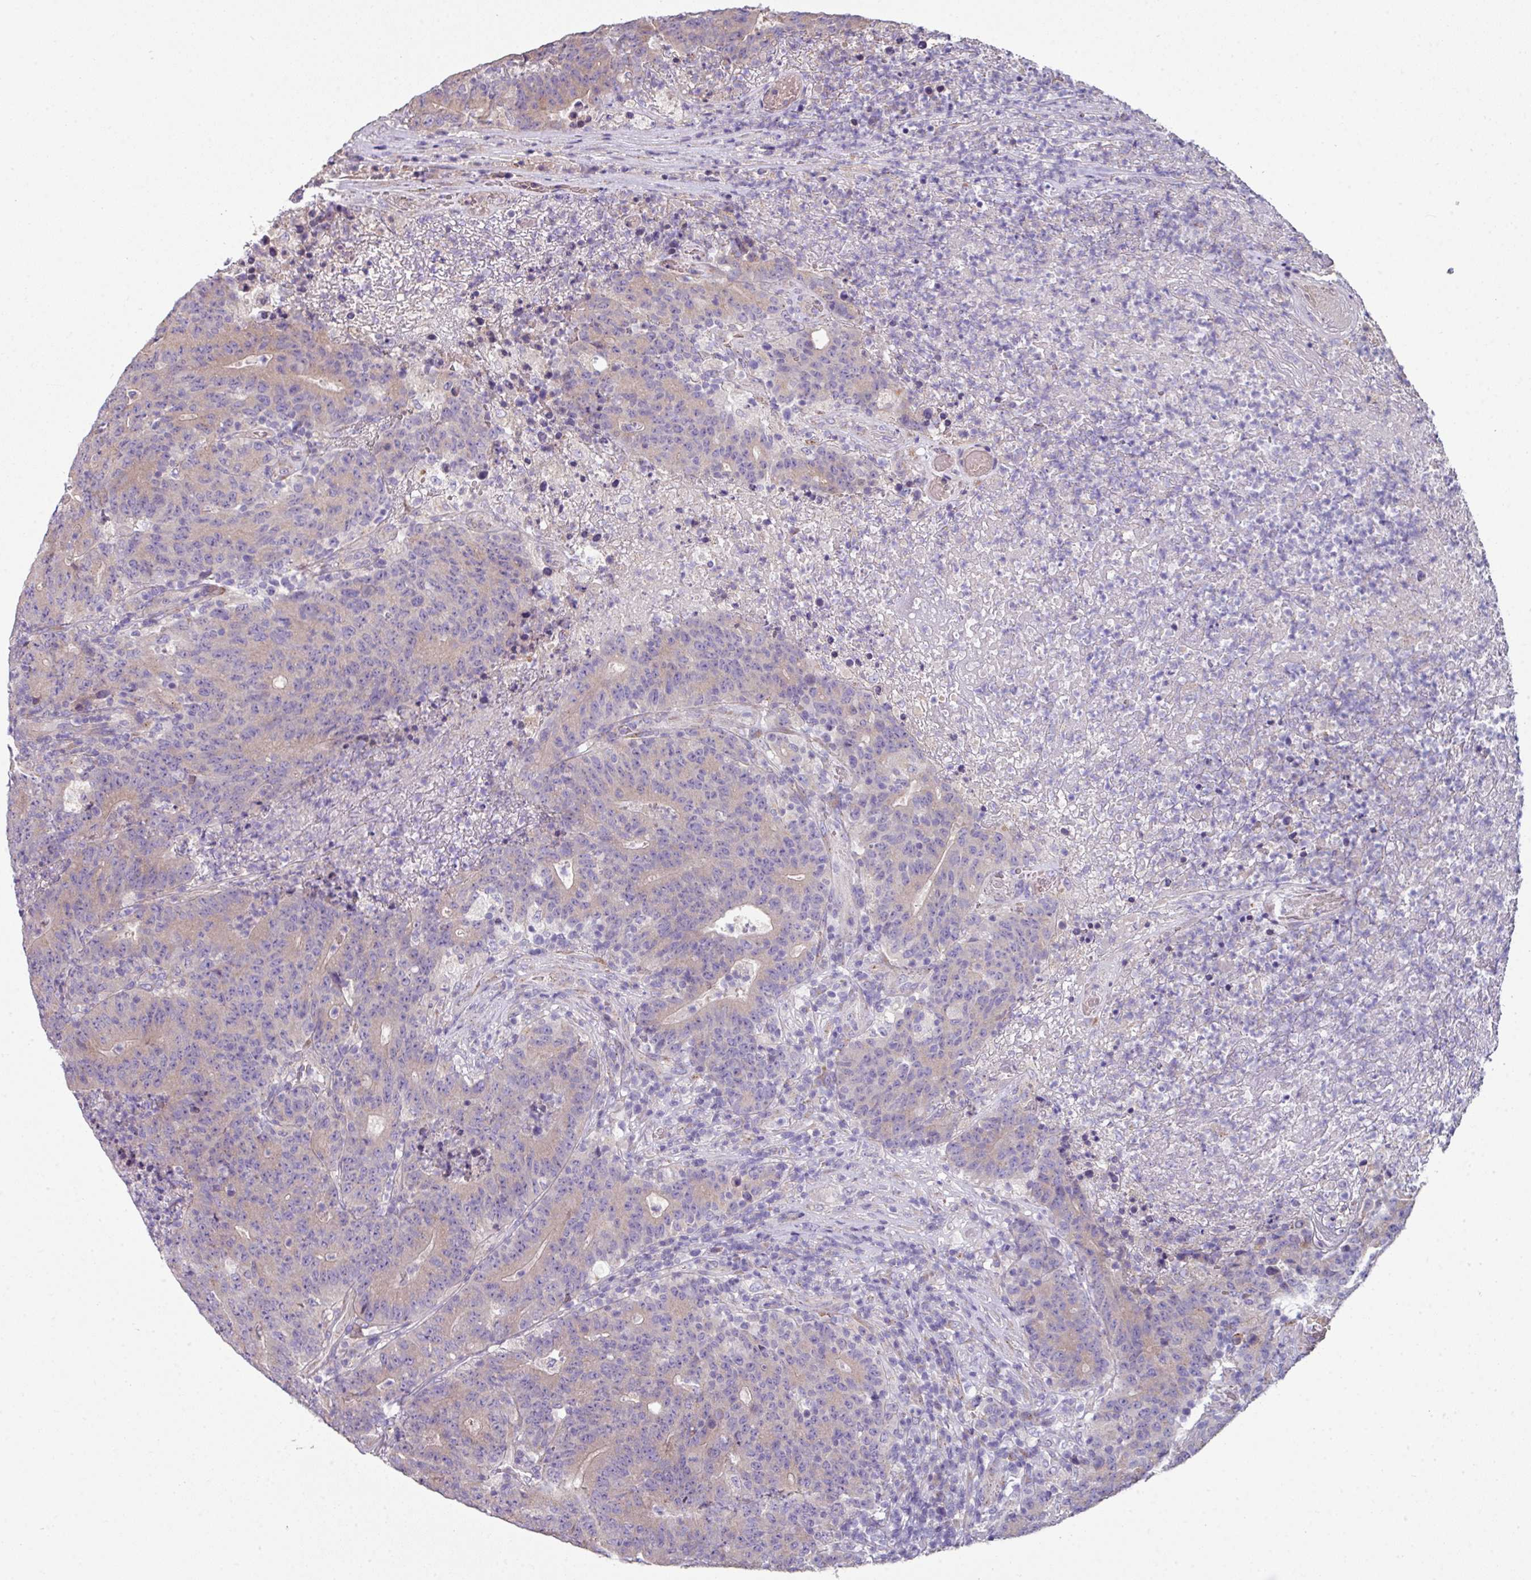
{"staining": {"intensity": "weak", "quantity": "25%-75%", "location": "cytoplasmic/membranous"}, "tissue": "colorectal cancer", "cell_type": "Tumor cells", "image_type": "cancer", "snomed": [{"axis": "morphology", "description": "Adenocarcinoma, NOS"}, {"axis": "topography", "description": "Colon"}], "caption": "High-power microscopy captured an IHC image of colorectal cancer, revealing weak cytoplasmic/membranous staining in approximately 25%-75% of tumor cells.", "gene": "LRRC9", "patient": {"sex": "female", "age": 75}}